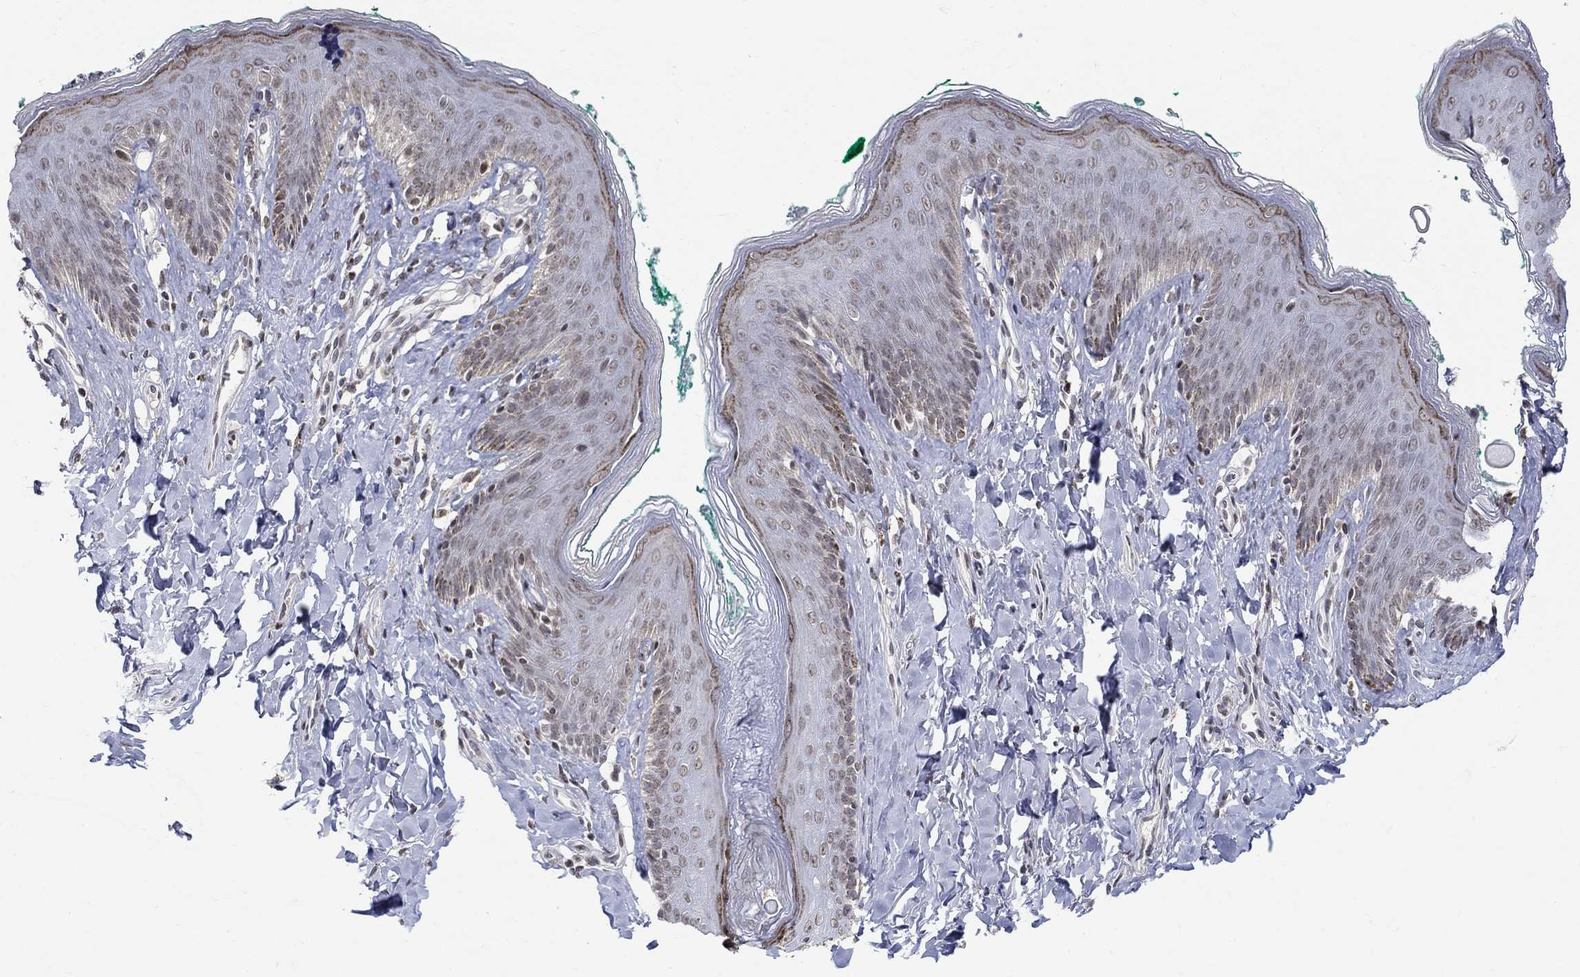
{"staining": {"intensity": "moderate", "quantity": "<25%", "location": "cytoplasmic/membranous,nuclear"}, "tissue": "skin", "cell_type": "Epidermal cells", "image_type": "normal", "snomed": [{"axis": "morphology", "description": "Normal tissue, NOS"}, {"axis": "topography", "description": "Vulva"}], "caption": "Immunohistochemistry staining of benign skin, which reveals low levels of moderate cytoplasmic/membranous,nuclear expression in about <25% of epidermal cells indicating moderate cytoplasmic/membranous,nuclear protein expression. The staining was performed using DAB (3,3'-diaminobenzidine) (brown) for protein detection and nuclei were counterstained in hematoxylin (blue).", "gene": "KLF12", "patient": {"sex": "female", "age": 66}}